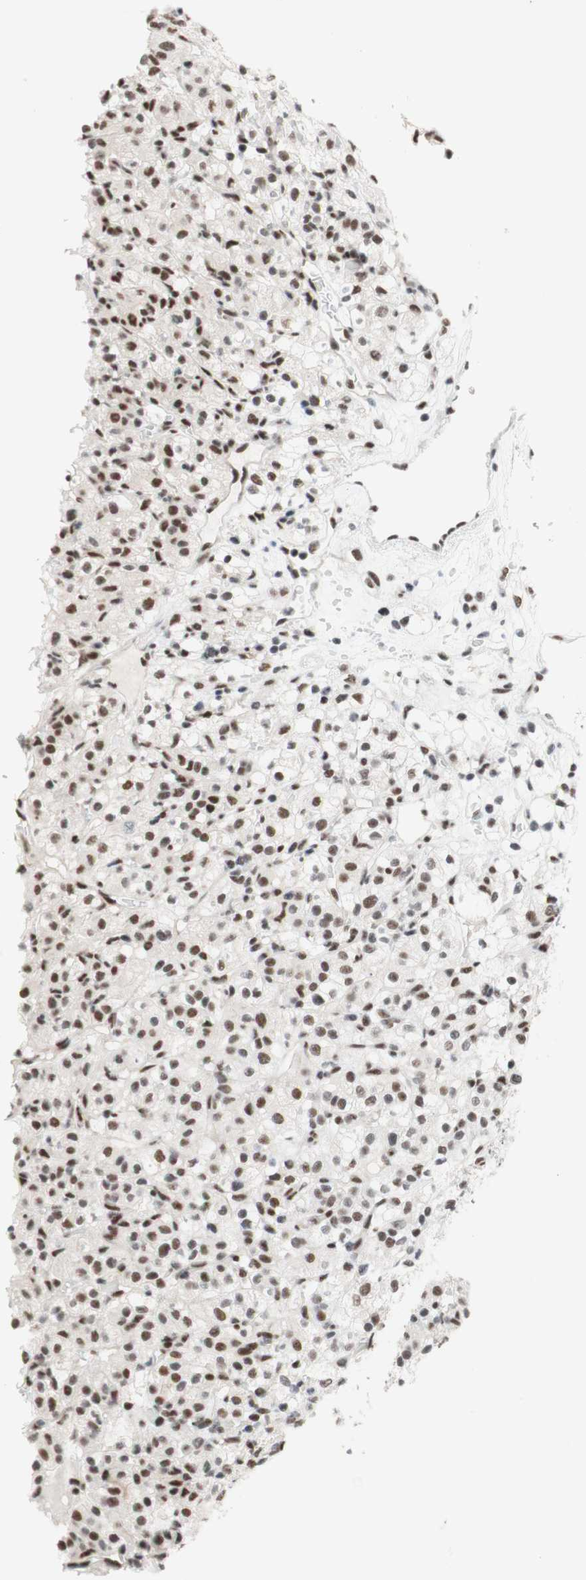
{"staining": {"intensity": "strong", "quantity": ">75%", "location": "nuclear"}, "tissue": "renal cancer", "cell_type": "Tumor cells", "image_type": "cancer", "snomed": [{"axis": "morphology", "description": "Normal tissue, NOS"}, {"axis": "morphology", "description": "Adenocarcinoma, NOS"}, {"axis": "topography", "description": "Kidney"}], "caption": "Renal cancer tissue reveals strong nuclear staining in approximately >75% of tumor cells, visualized by immunohistochemistry.", "gene": "PRPF19", "patient": {"sex": "female", "age": 72}}